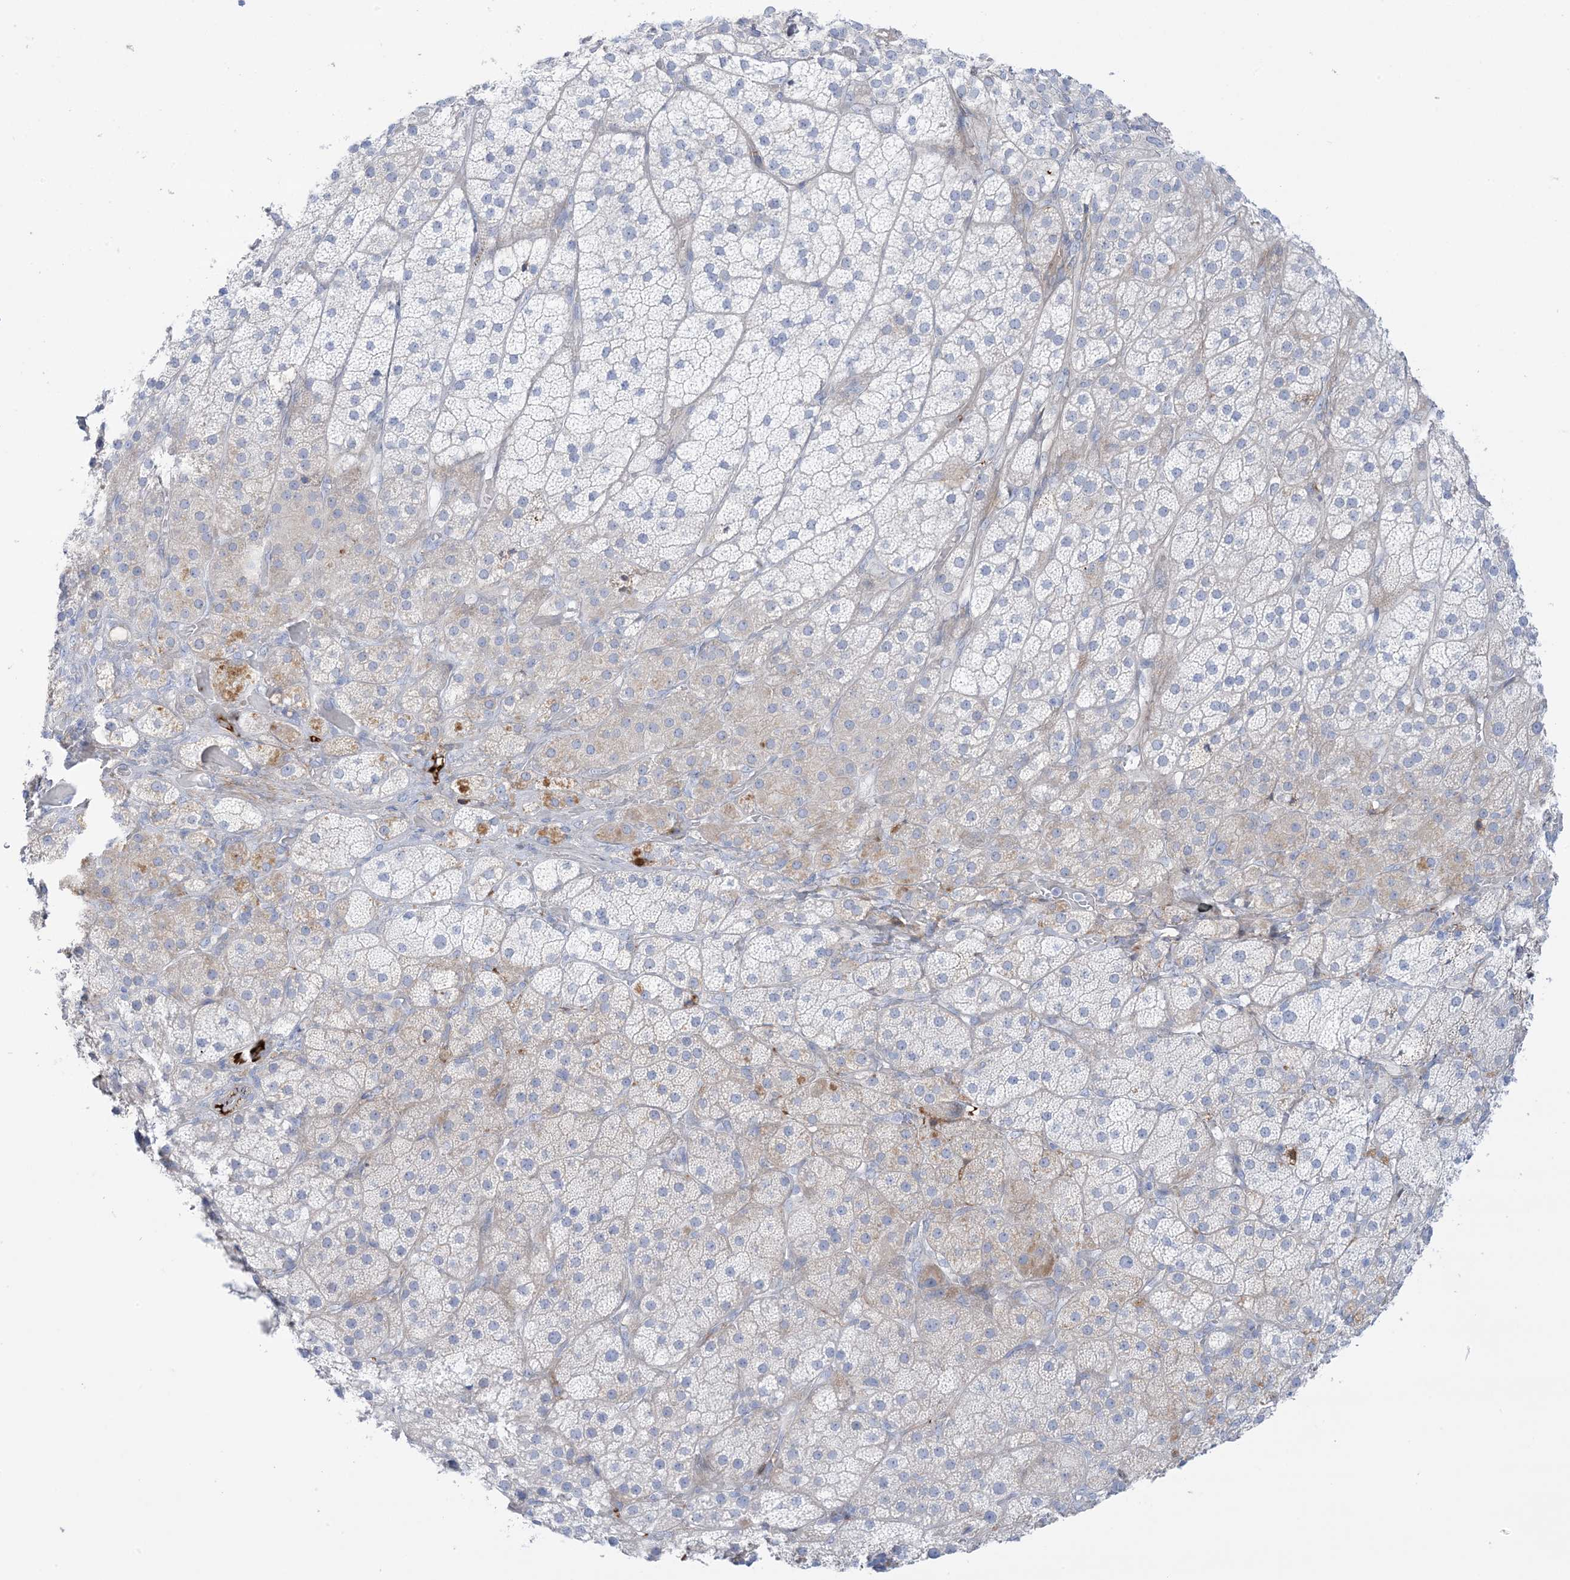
{"staining": {"intensity": "negative", "quantity": "none", "location": "none"}, "tissue": "adrenal gland", "cell_type": "Glandular cells", "image_type": "normal", "snomed": [{"axis": "morphology", "description": "Normal tissue, NOS"}, {"axis": "topography", "description": "Adrenal gland"}], "caption": "Immunohistochemistry (IHC) photomicrograph of normal adrenal gland stained for a protein (brown), which demonstrates no staining in glandular cells. (Brightfield microscopy of DAB (3,3'-diaminobenzidine) IHC at high magnification).", "gene": "ATP11C", "patient": {"sex": "male", "age": 57}}